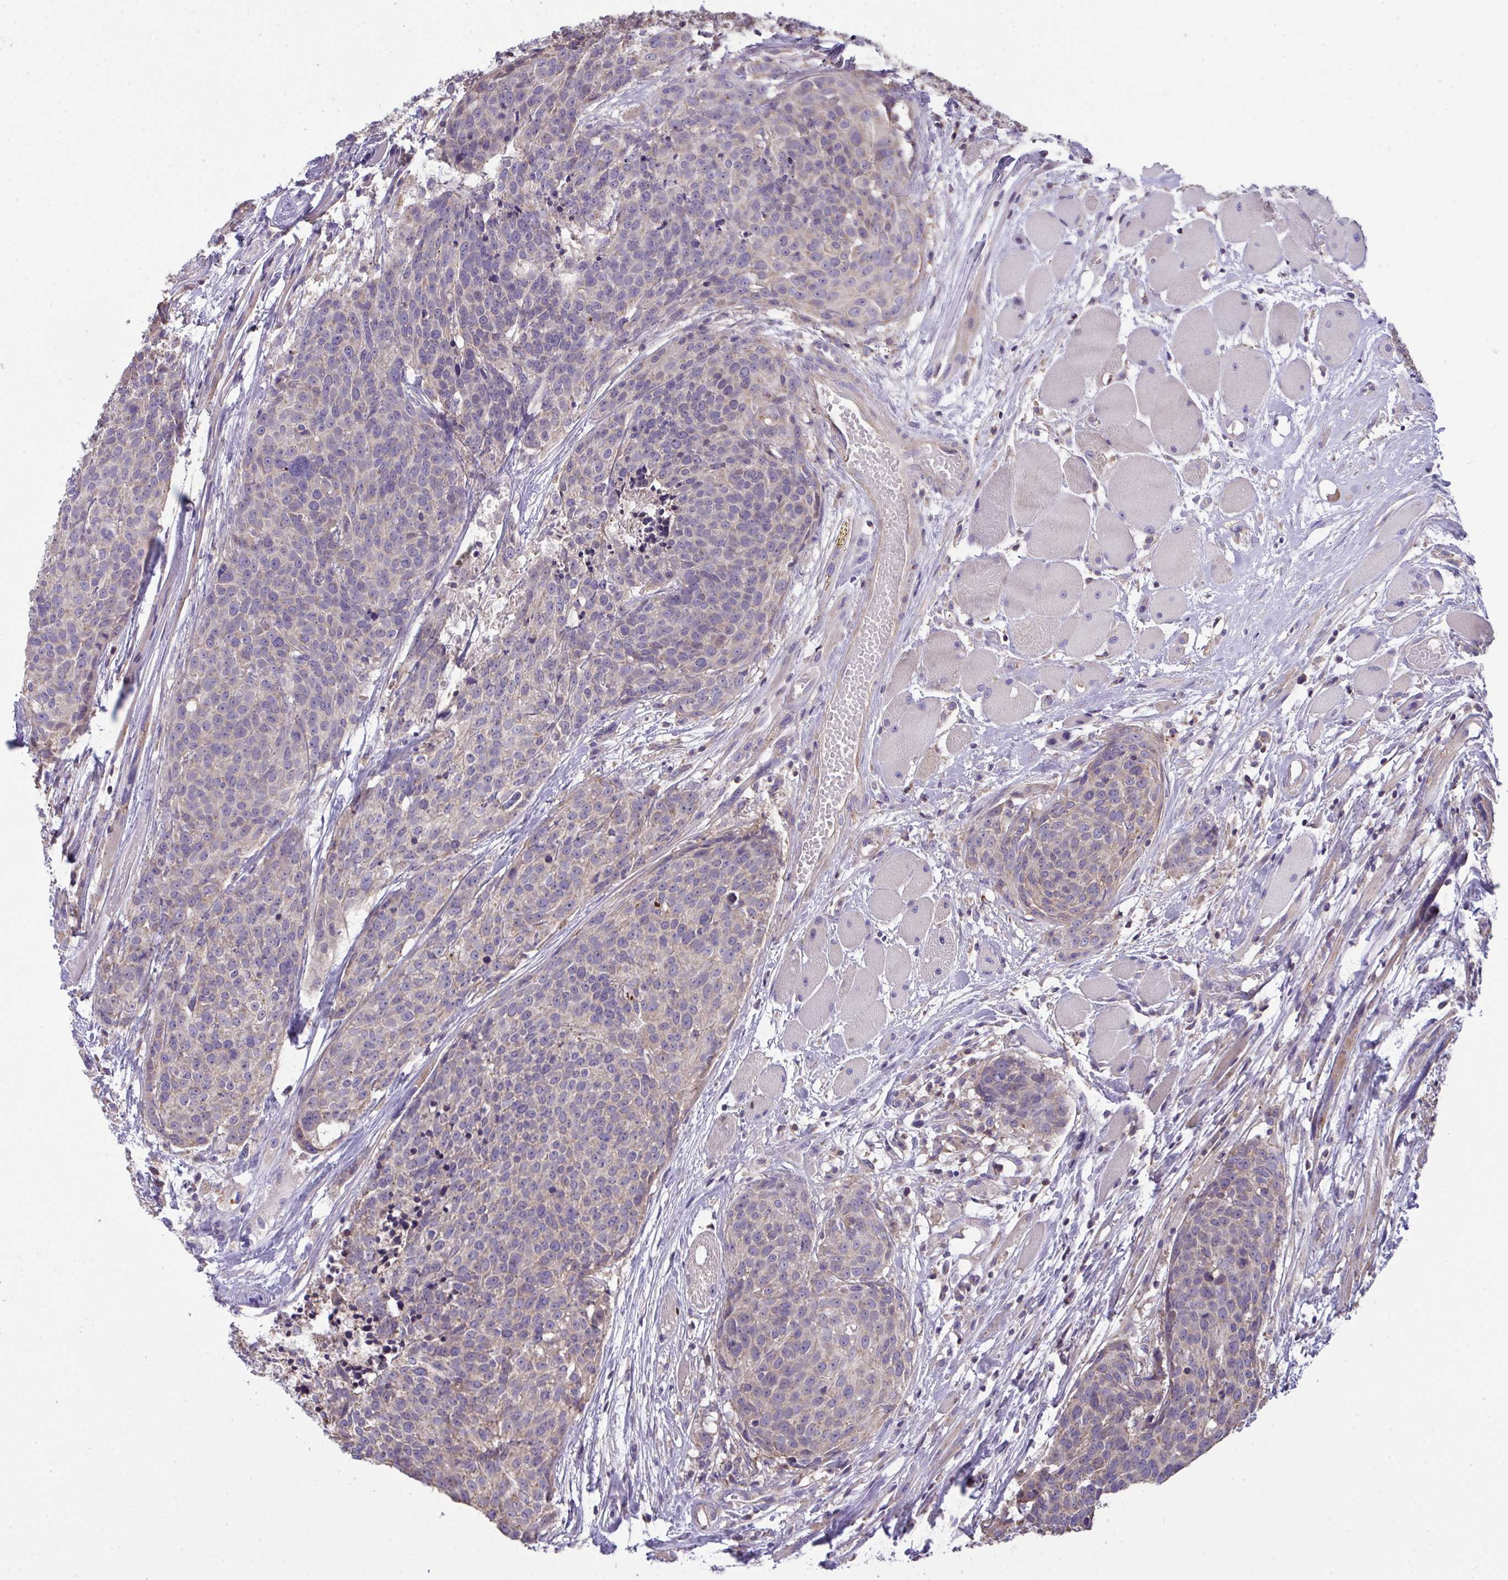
{"staining": {"intensity": "negative", "quantity": "none", "location": "none"}, "tissue": "head and neck cancer", "cell_type": "Tumor cells", "image_type": "cancer", "snomed": [{"axis": "morphology", "description": "Squamous cell carcinoma, NOS"}, {"axis": "topography", "description": "Oral tissue"}, {"axis": "topography", "description": "Head-Neck"}], "caption": "A histopathology image of head and neck squamous cell carcinoma stained for a protein displays no brown staining in tumor cells. The staining was performed using DAB to visualize the protein expression in brown, while the nuclei were stained in blue with hematoxylin (Magnification: 20x).", "gene": "PPM1H", "patient": {"sex": "male", "age": 64}}